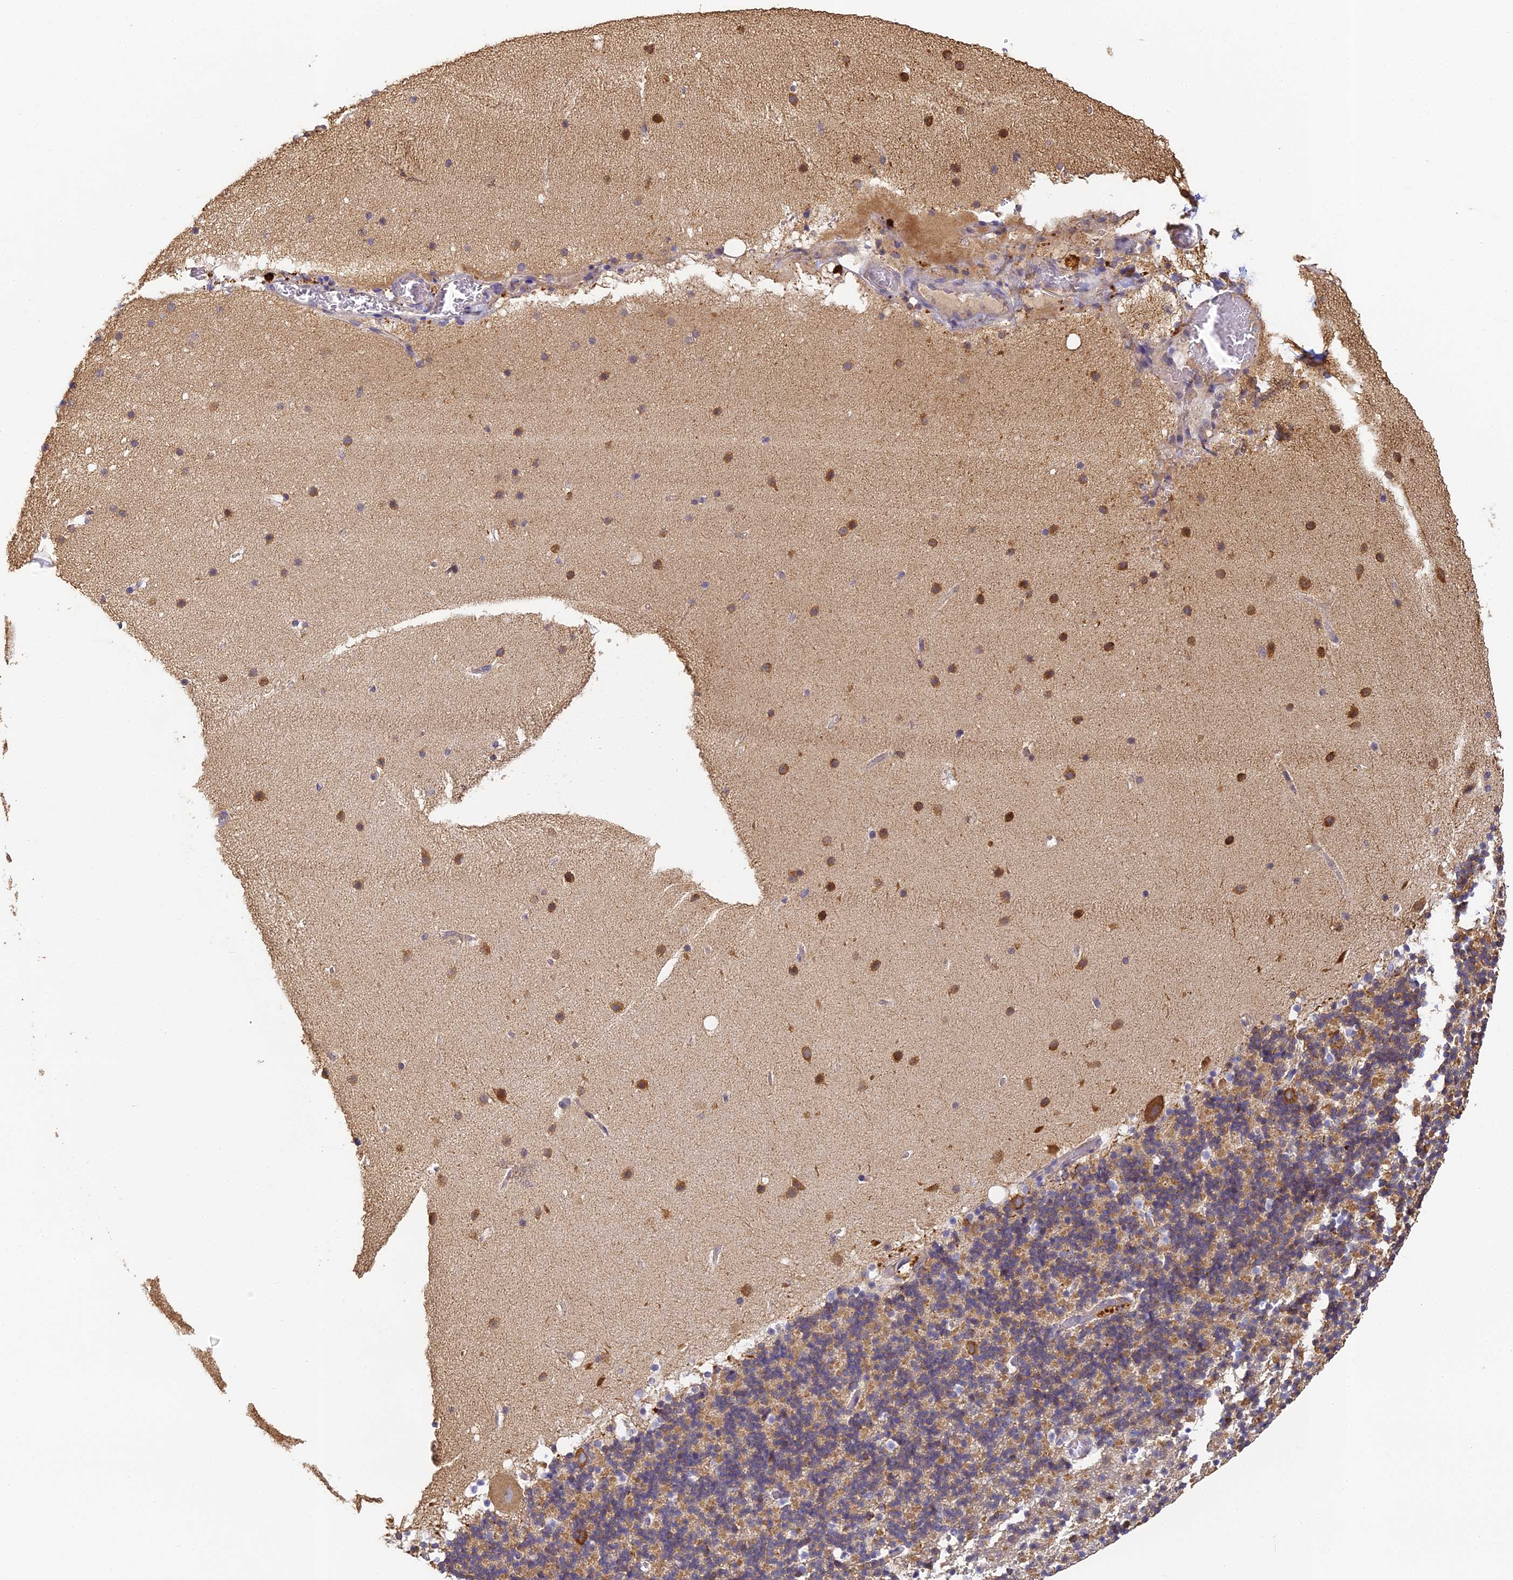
{"staining": {"intensity": "moderate", "quantity": "25%-75%", "location": "cytoplasmic/membranous"}, "tissue": "cerebellum", "cell_type": "Cells in granular layer", "image_type": "normal", "snomed": [{"axis": "morphology", "description": "Normal tissue, NOS"}, {"axis": "topography", "description": "Cerebellum"}], "caption": "Immunohistochemistry (IHC) micrograph of normal cerebellum: human cerebellum stained using IHC displays medium levels of moderate protein expression localized specifically in the cytoplasmic/membranous of cells in granular layer, appearing as a cytoplasmic/membranous brown color.", "gene": "YAE1", "patient": {"sex": "male", "age": 57}}